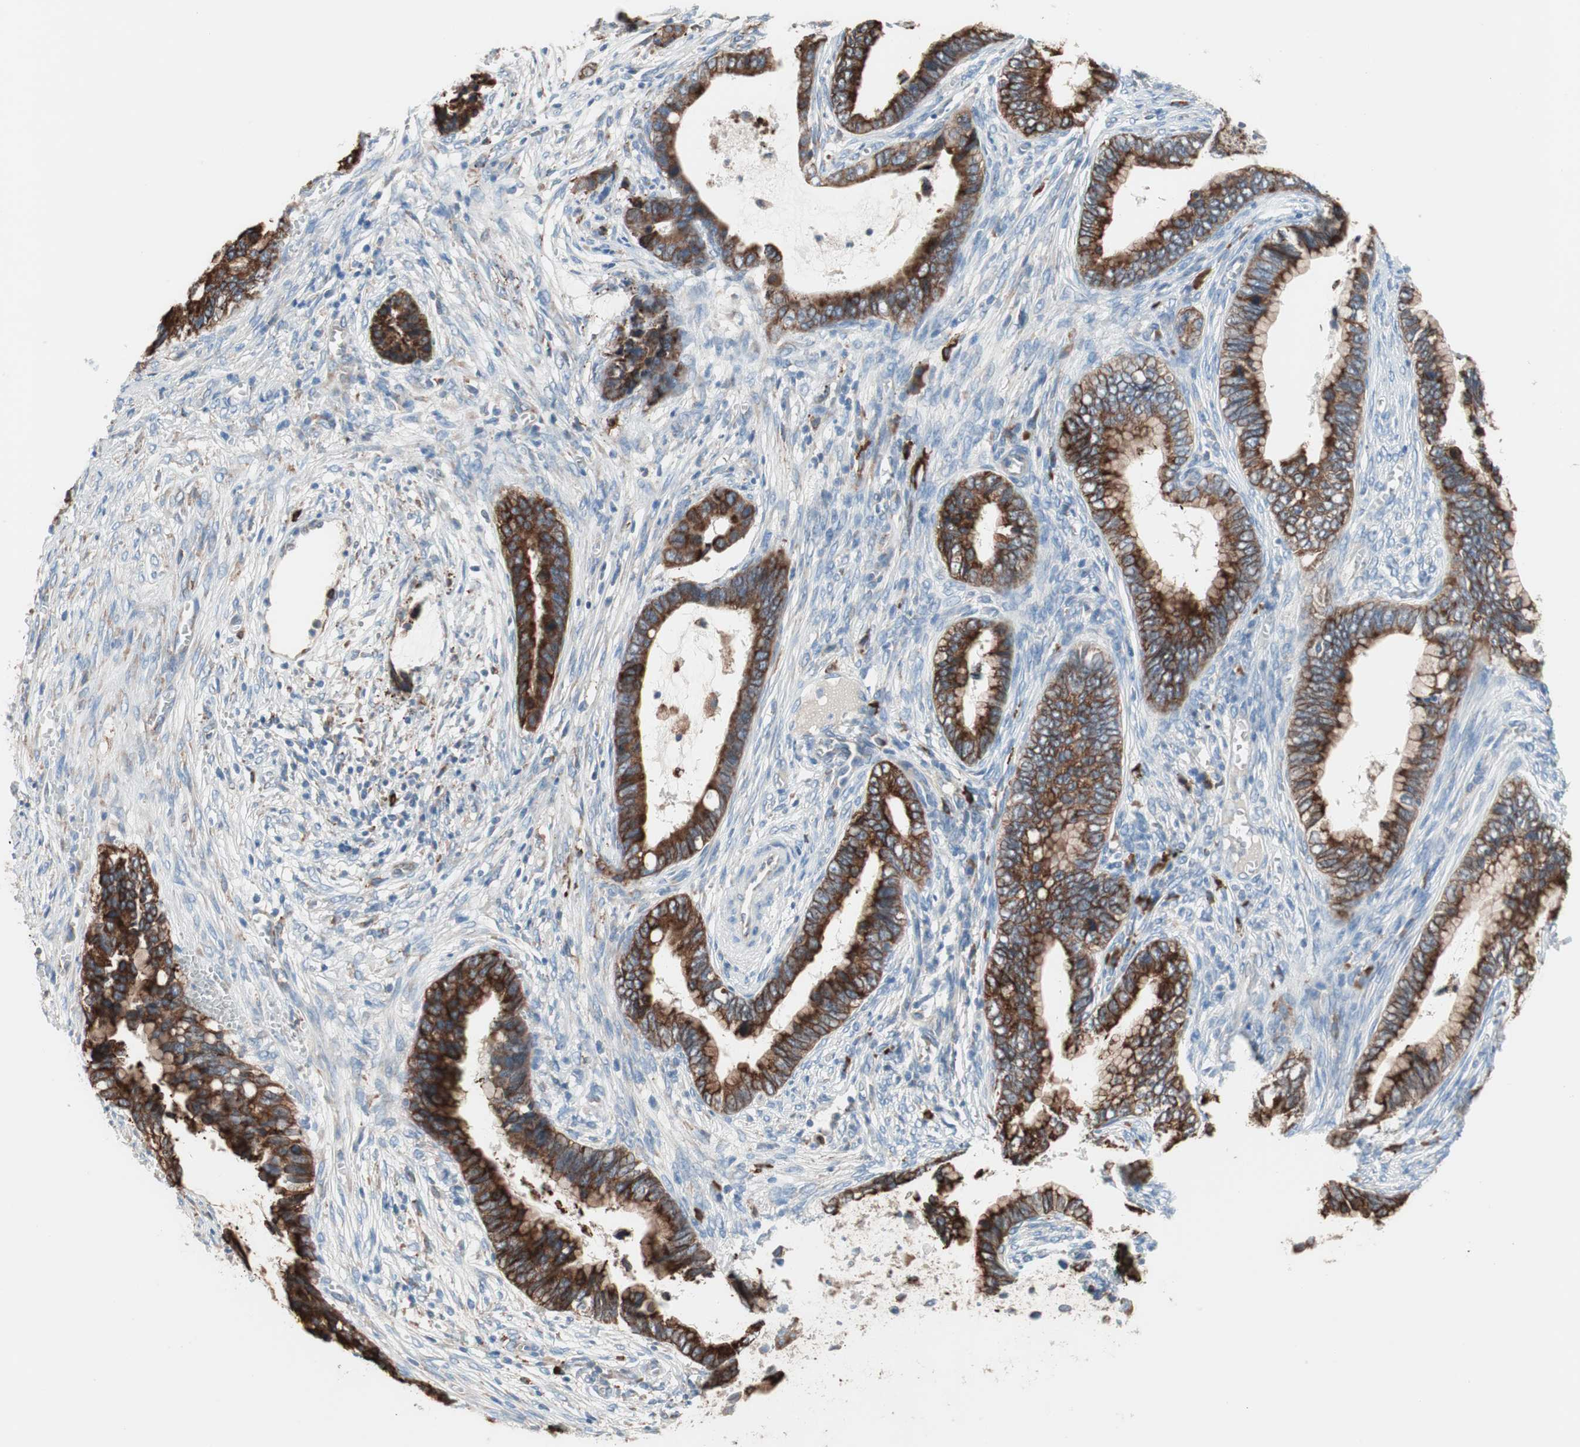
{"staining": {"intensity": "strong", "quantity": ">75%", "location": "cytoplasmic/membranous"}, "tissue": "cervical cancer", "cell_type": "Tumor cells", "image_type": "cancer", "snomed": [{"axis": "morphology", "description": "Adenocarcinoma, NOS"}, {"axis": "topography", "description": "Cervix"}], "caption": "IHC micrograph of neoplastic tissue: cervical adenocarcinoma stained using immunohistochemistry (IHC) reveals high levels of strong protein expression localized specifically in the cytoplasmic/membranous of tumor cells, appearing as a cytoplasmic/membranous brown color.", "gene": "SLC27A4", "patient": {"sex": "female", "age": 44}}